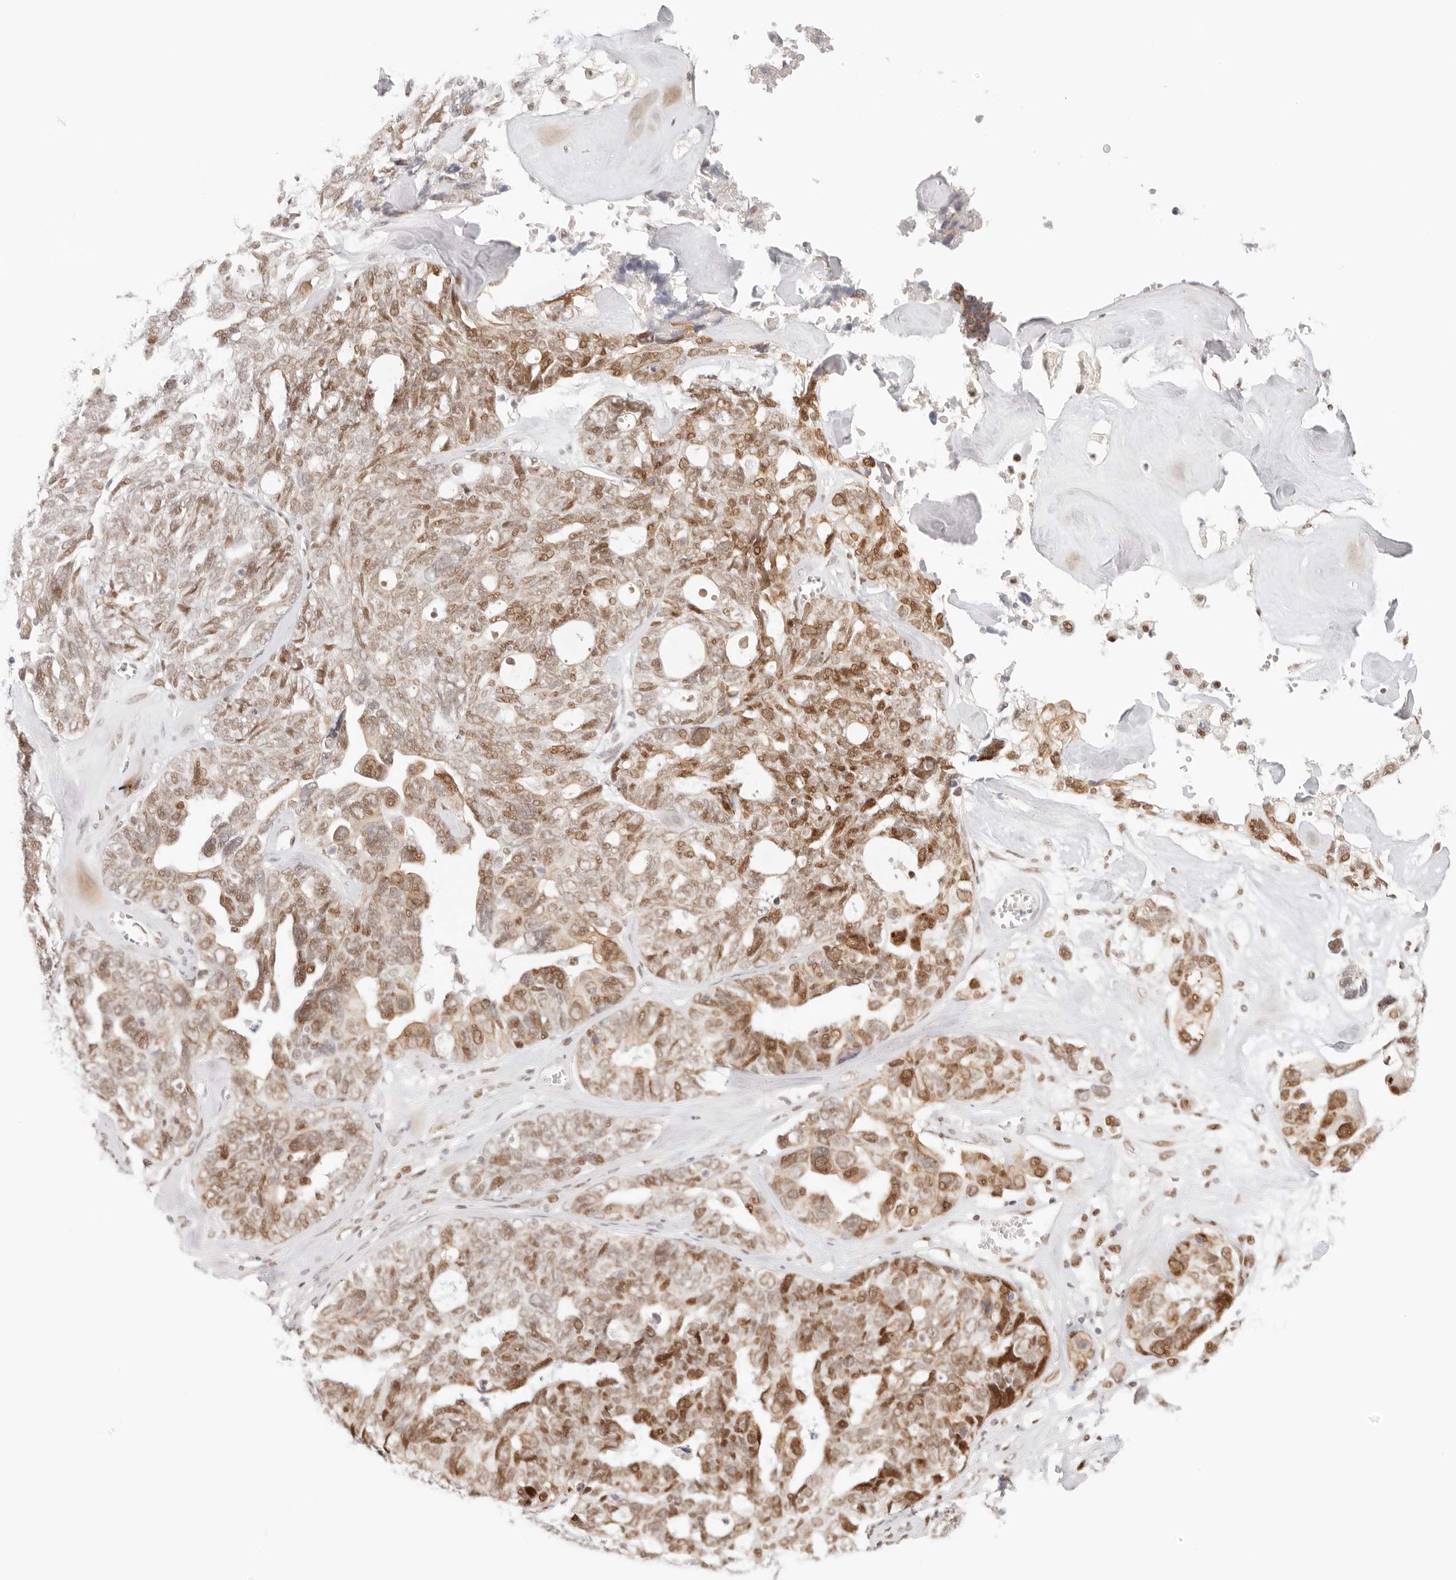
{"staining": {"intensity": "moderate", "quantity": ">75%", "location": "nuclear"}, "tissue": "ovarian cancer", "cell_type": "Tumor cells", "image_type": "cancer", "snomed": [{"axis": "morphology", "description": "Cystadenocarcinoma, serous, NOS"}, {"axis": "topography", "description": "Ovary"}], "caption": "A medium amount of moderate nuclear staining is identified in approximately >75% of tumor cells in ovarian cancer tissue.", "gene": "HOXC5", "patient": {"sex": "female", "age": 79}}